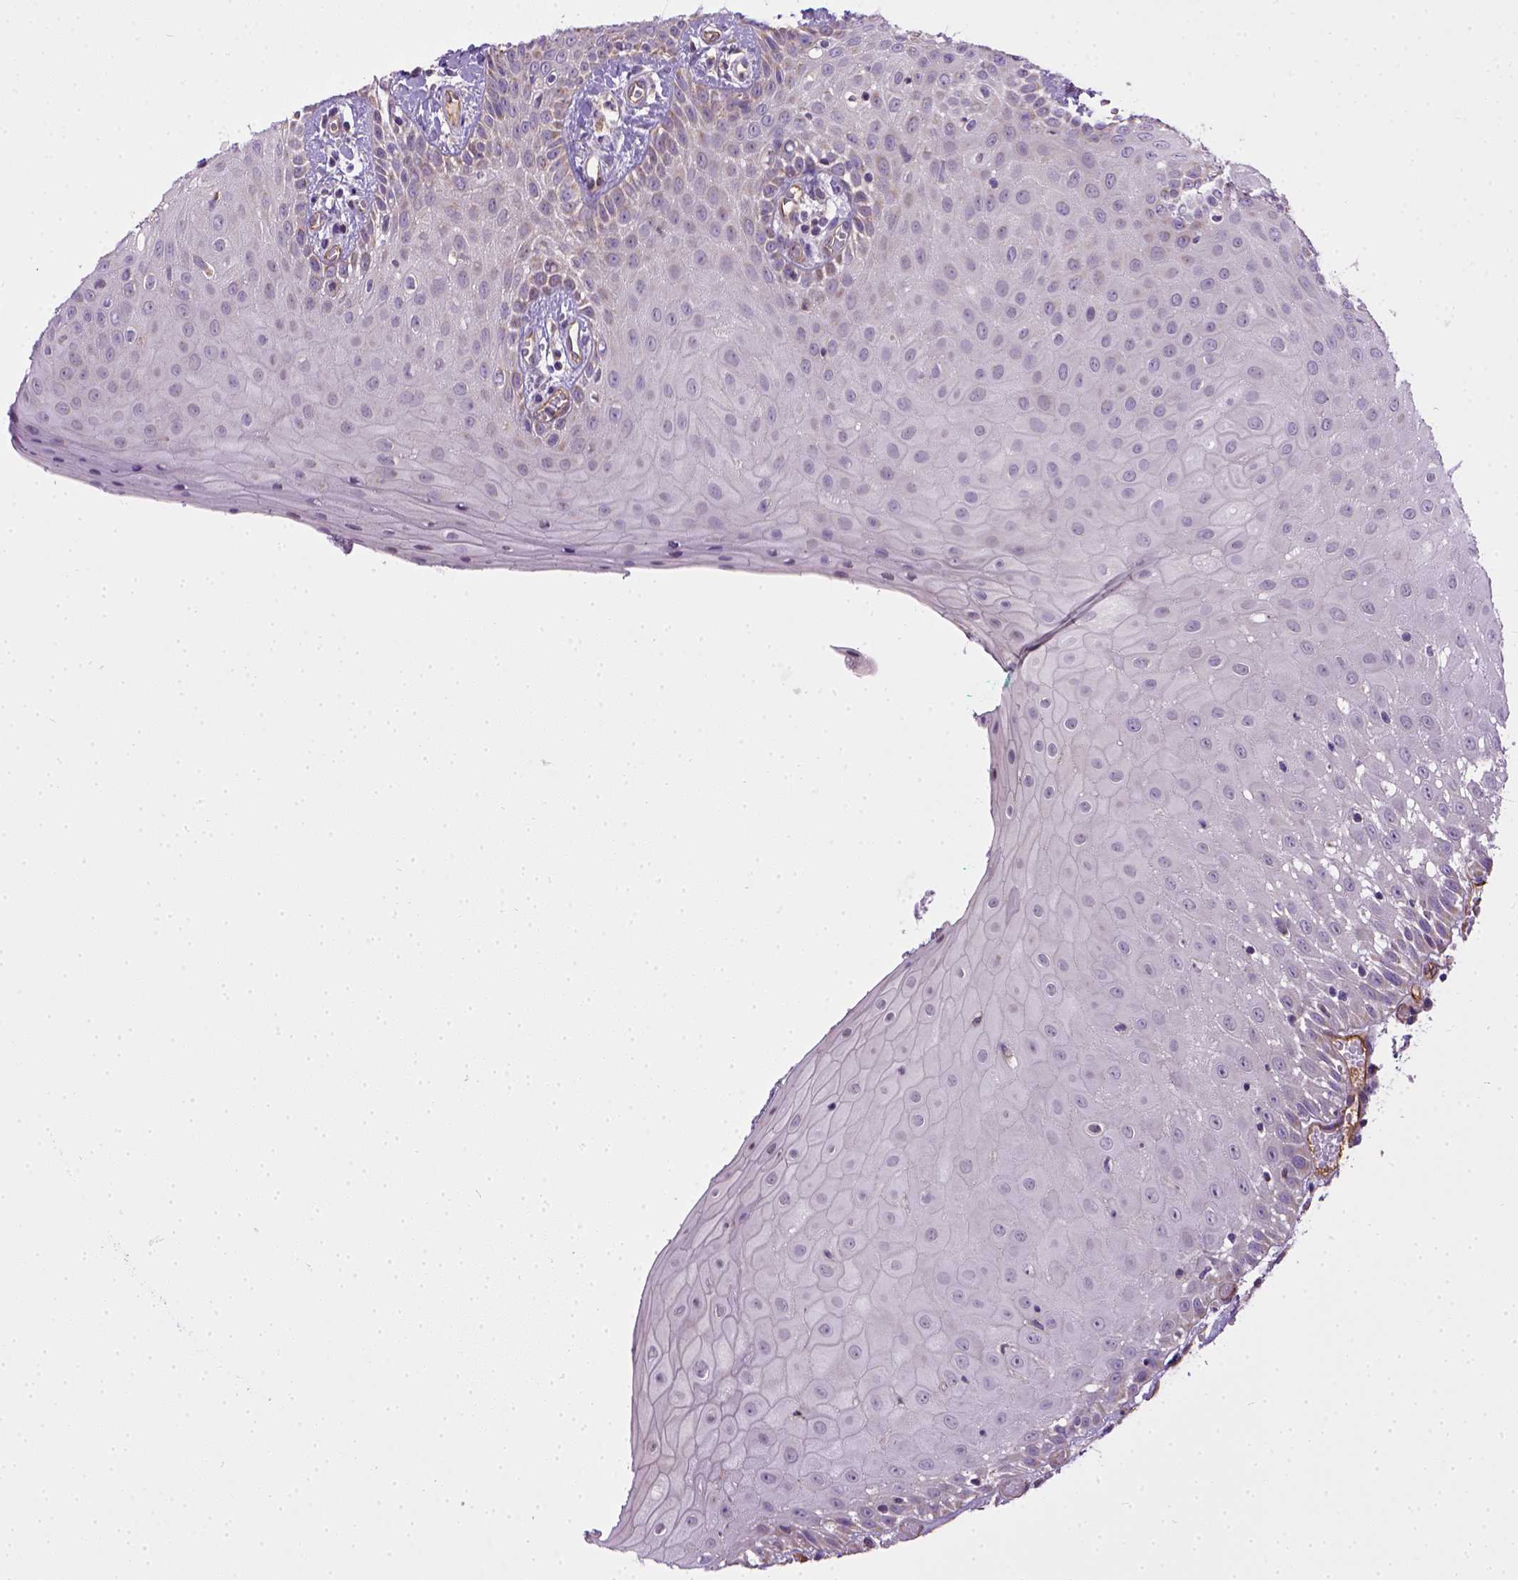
{"staining": {"intensity": "negative", "quantity": "none", "location": "none"}, "tissue": "head and neck cancer", "cell_type": "Tumor cells", "image_type": "cancer", "snomed": [{"axis": "morphology", "description": "Normal tissue, NOS"}, {"axis": "morphology", "description": "Squamous cell carcinoma, NOS"}, {"axis": "topography", "description": "Oral tissue"}, {"axis": "topography", "description": "Salivary gland"}, {"axis": "topography", "description": "Head-Neck"}], "caption": "Tumor cells show no significant staining in squamous cell carcinoma (head and neck). Nuclei are stained in blue.", "gene": "ENG", "patient": {"sex": "female", "age": 62}}